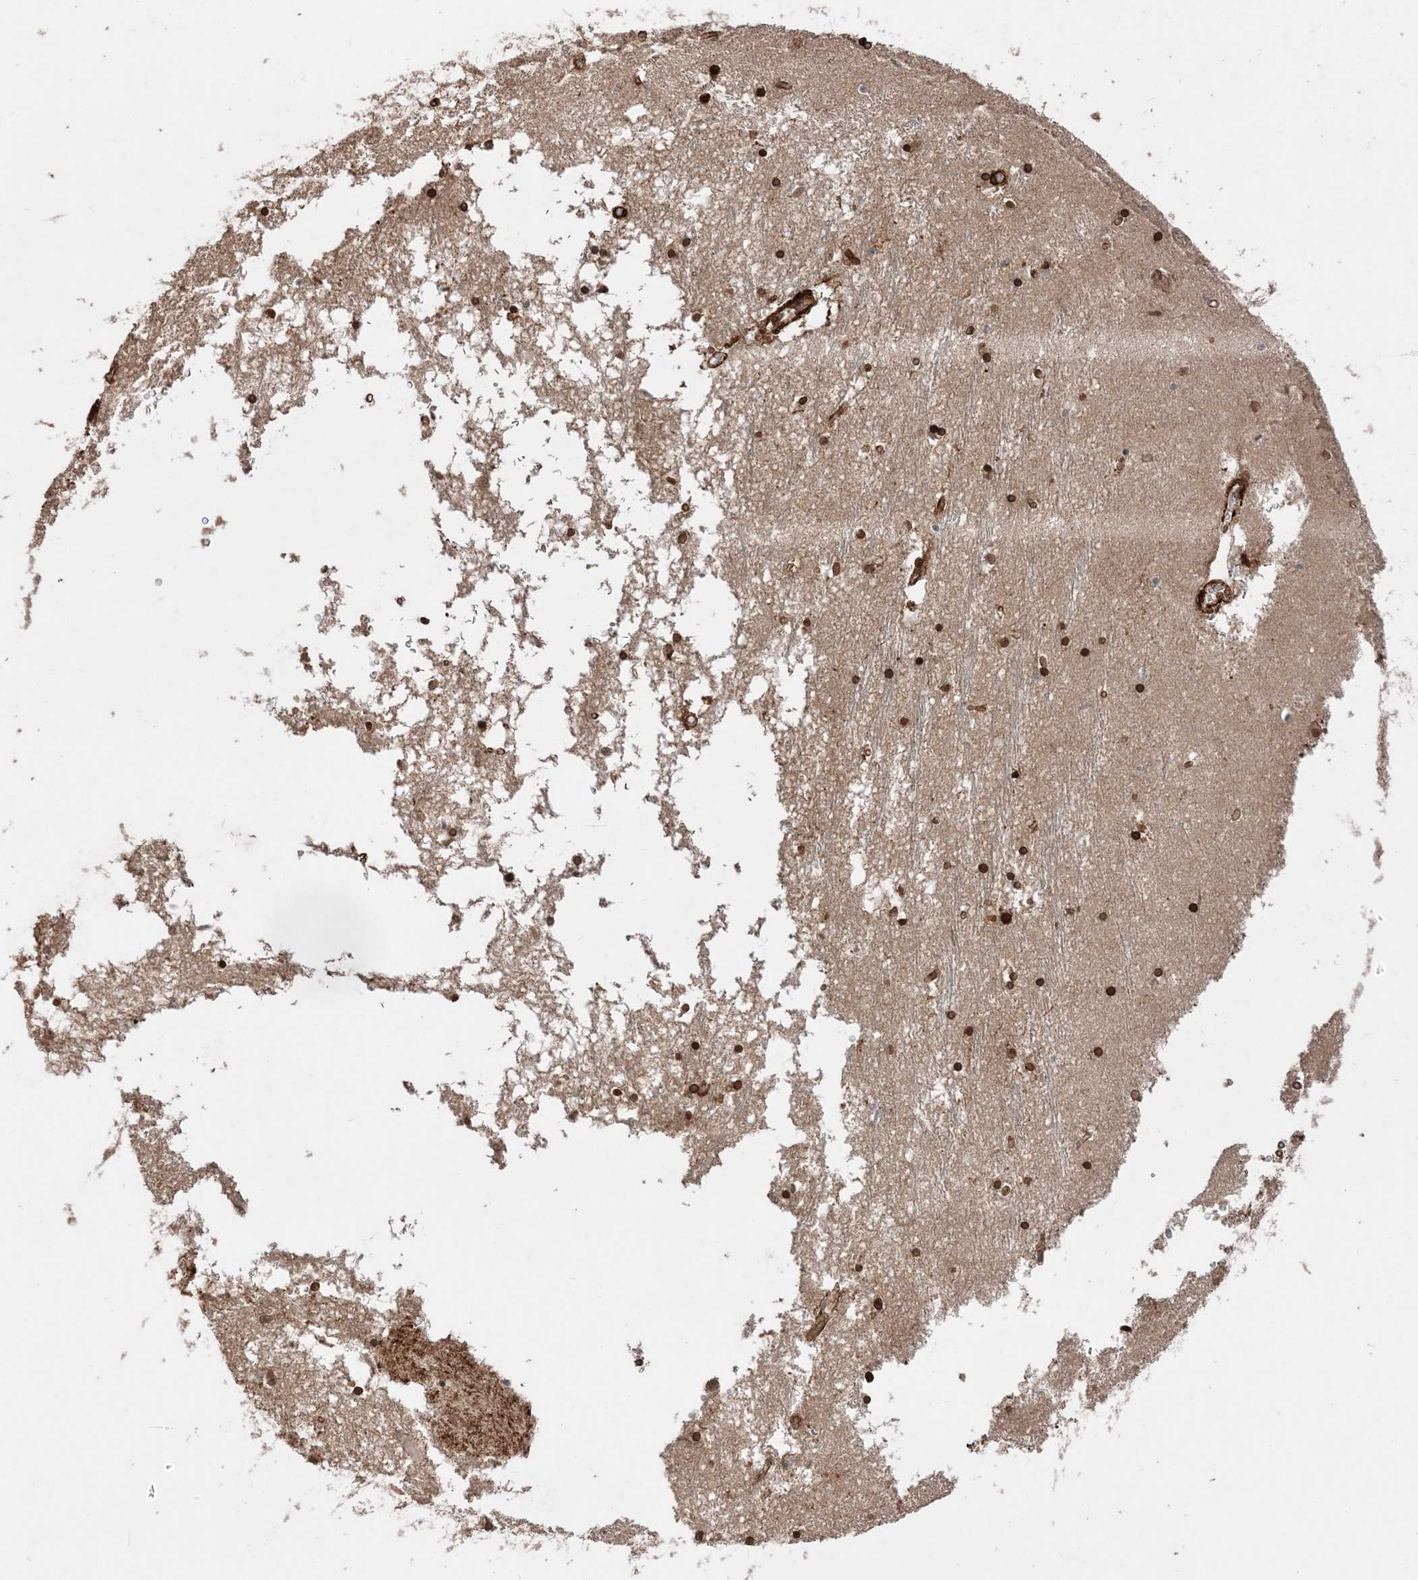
{"staining": {"intensity": "strong", "quantity": ">75%", "location": "nuclear"}, "tissue": "hippocampus", "cell_type": "Glial cells", "image_type": "normal", "snomed": [{"axis": "morphology", "description": "Normal tissue, NOS"}, {"axis": "topography", "description": "Hippocampus"}], "caption": "Immunohistochemical staining of benign human hippocampus reveals high levels of strong nuclear expression in about >75% of glial cells.", "gene": "ETAA1", "patient": {"sex": "male", "age": 70}}